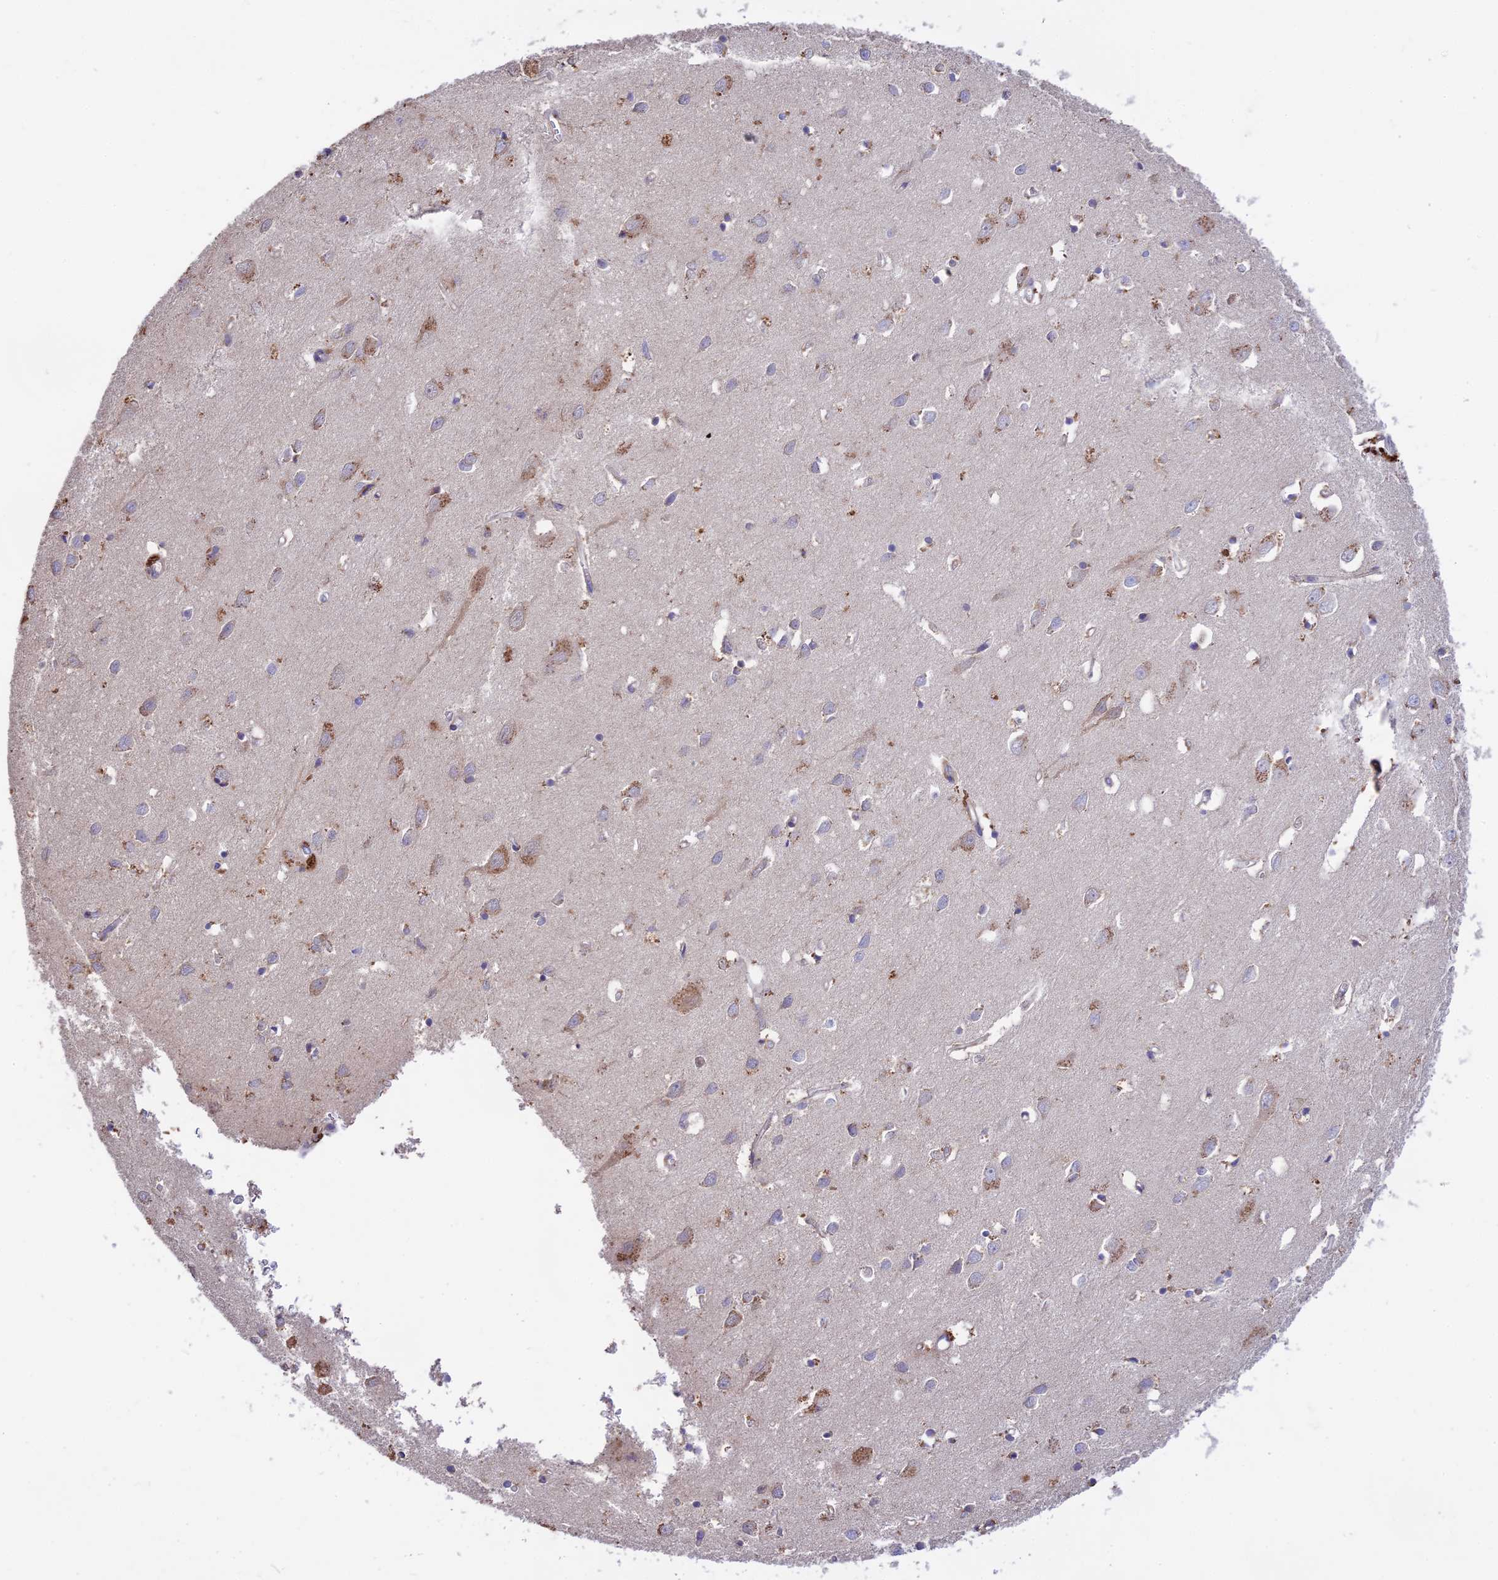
{"staining": {"intensity": "weak", "quantity": "25%-75%", "location": "cytoplasmic/membranous"}, "tissue": "cerebral cortex", "cell_type": "Endothelial cells", "image_type": "normal", "snomed": [{"axis": "morphology", "description": "Normal tissue, NOS"}, {"axis": "topography", "description": "Cerebral cortex"}], "caption": "Unremarkable cerebral cortex was stained to show a protein in brown. There is low levels of weak cytoplasmic/membranous positivity in about 25%-75% of endothelial cells. The staining was performed using DAB (3,3'-diaminobenzidine) to visualize the protein expression in brown, while the nuclei were stained in blue with hematoxylin (Magnification: 20x).", "gene": "NUDT8", "patient": {"sex": "female", "age": 64}}